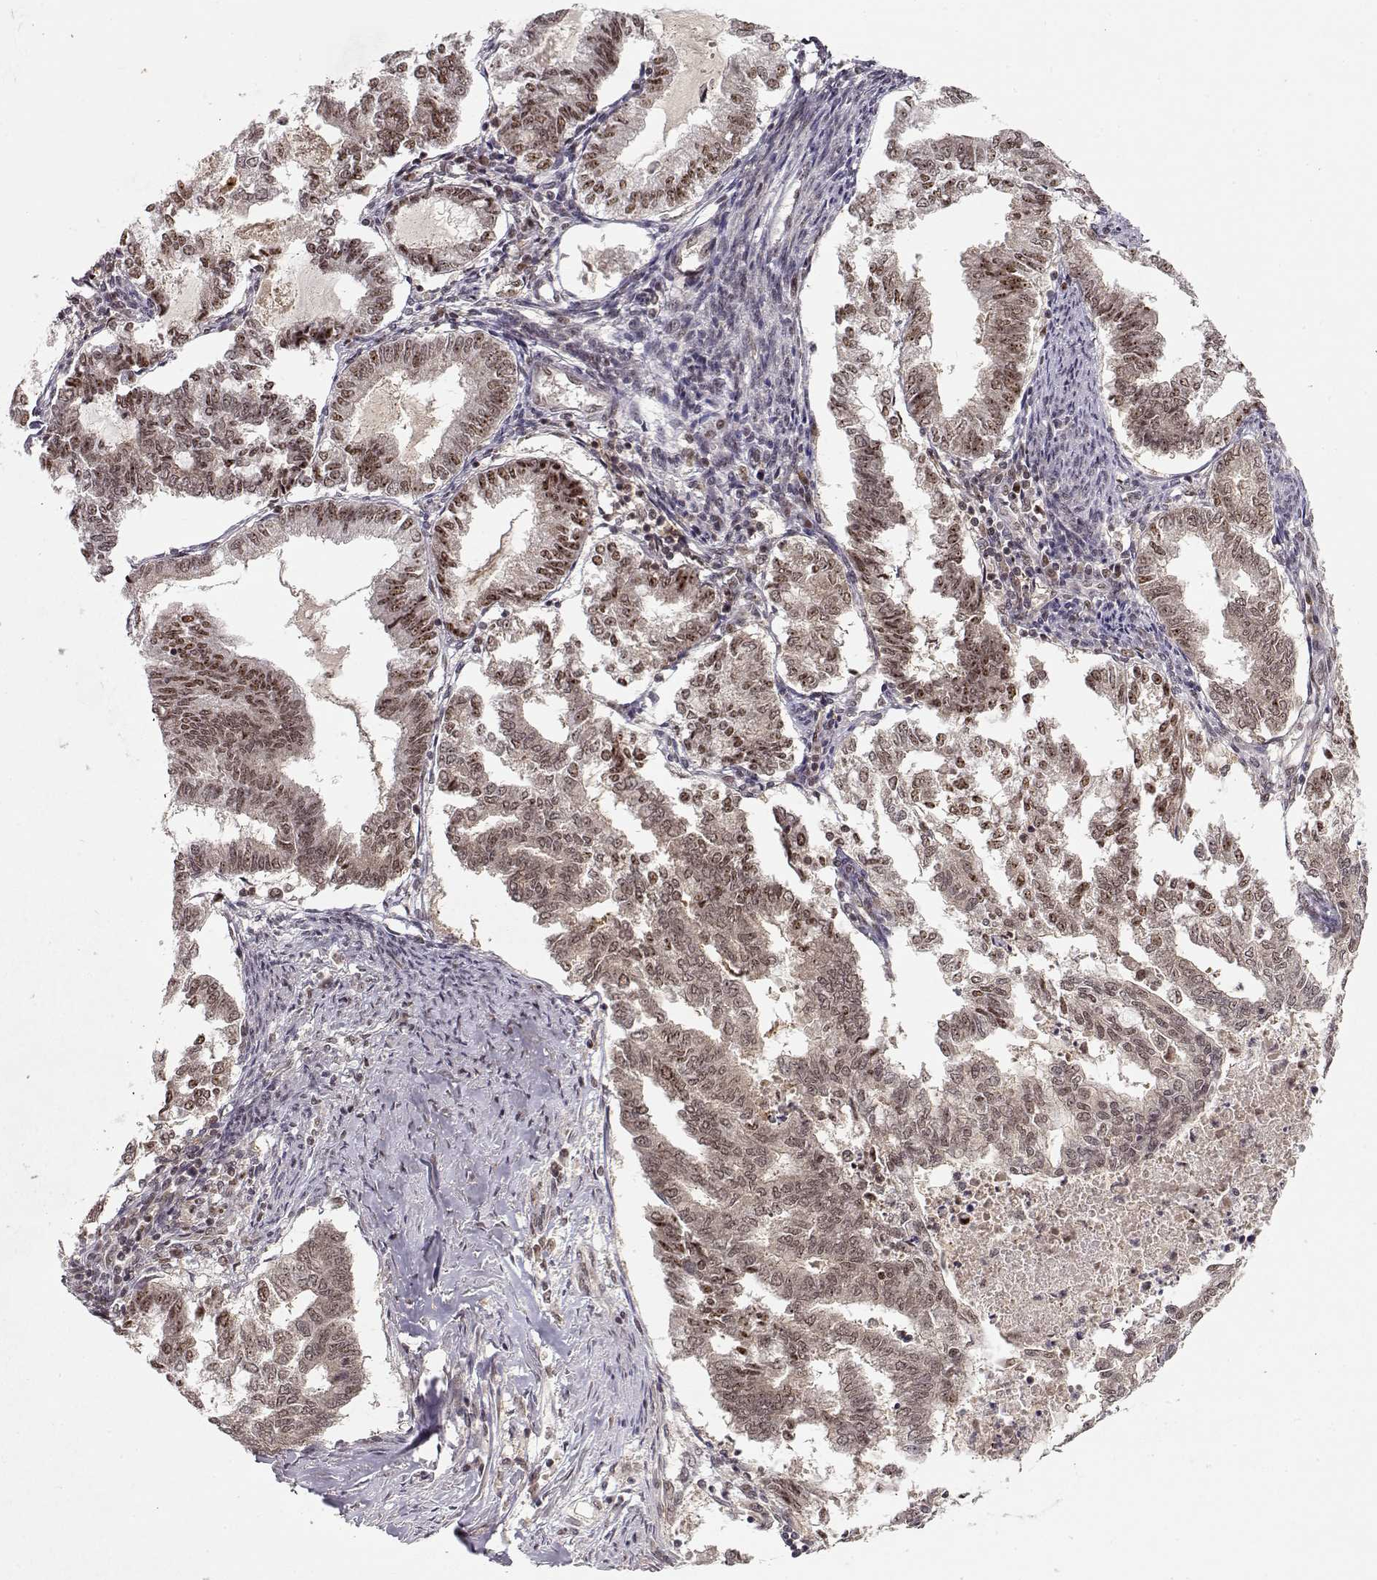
{"staining": {"intensity": "moderate", "quantity": "25%-75%", "location": "nuclear"}, "tissue": "endometrial cancer", "cell_type": "Tumor cells", "image_type": "cancer", "snomed": [{"axis": "morphology", "description": "Adenocarcinoma, NOS"}, {"axis": "topography", "description": "Endometrium"}], "caption": "Endometrial cancer (adenocarcinoma) stained for a protein demonstrates moderate nuclear positivity in tumor cells.", "gene": "CSNK2A1", "patient": {"sex": "female", "age": 79}}